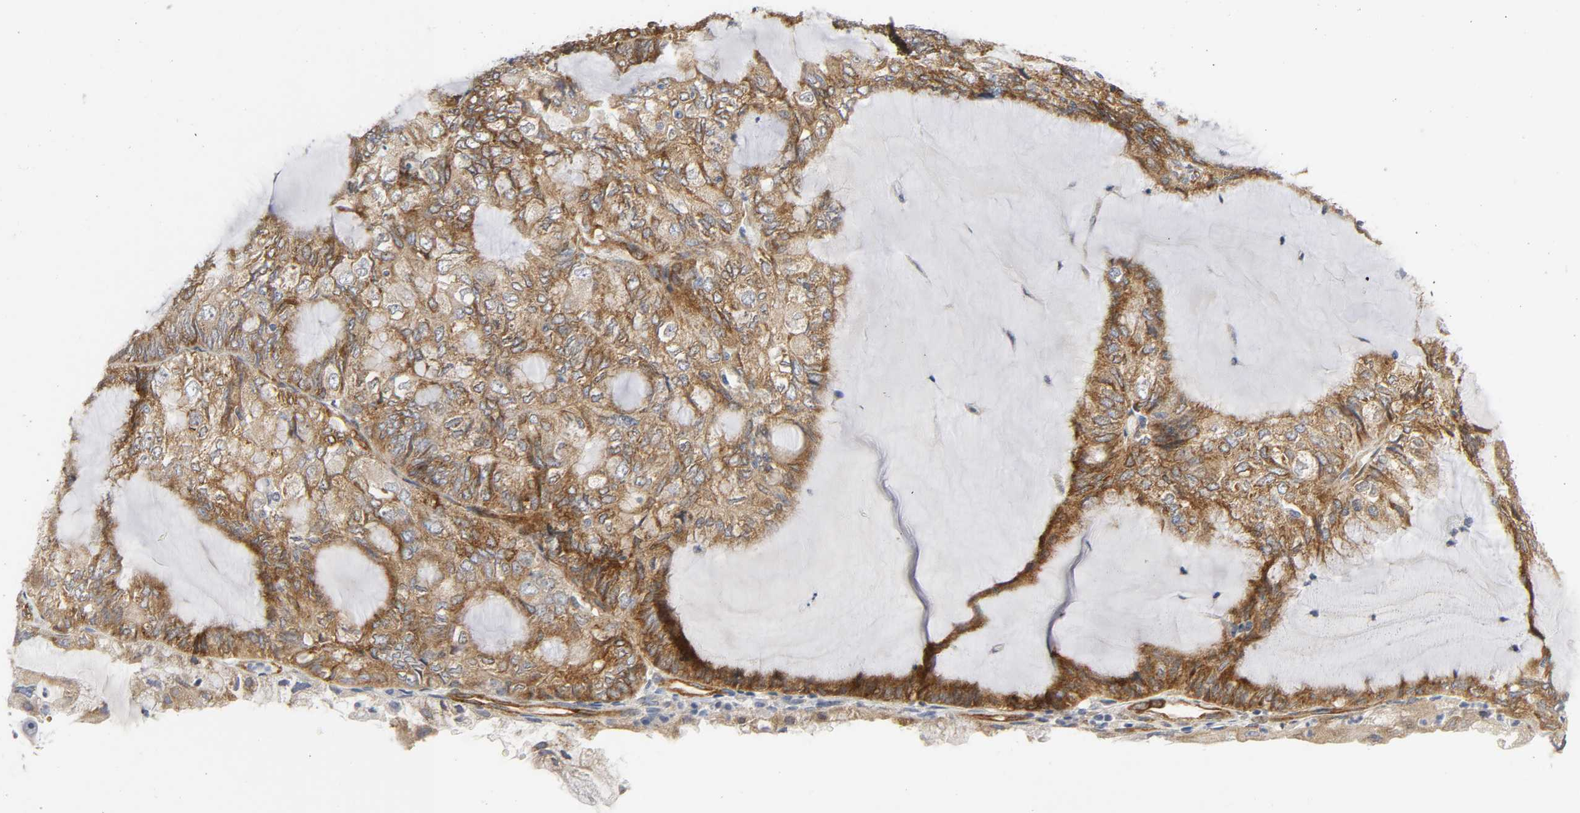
{"staining": {"intensity": "strong", "quantity": ">75%", "location": "cytoplasmic/membranous"}, "tissue": "endometrial cancer", "cell_type": "Tumor cells", "image_type": "cancer", "snomed": [{"axis": "morphology", "description": "Adenocarcinoma, NOS"}, {"axis": "topography", "description": "Endometrium"}], "caption": "DAB immunohistochemical staining of human adenocarcinoma (endometrial) exhibits strong cytoplasmic/membranous protein positivity in about >75% of tumor cells.", "gene": "DOCK1", "patient": {"sex": "female", "age": 81}}